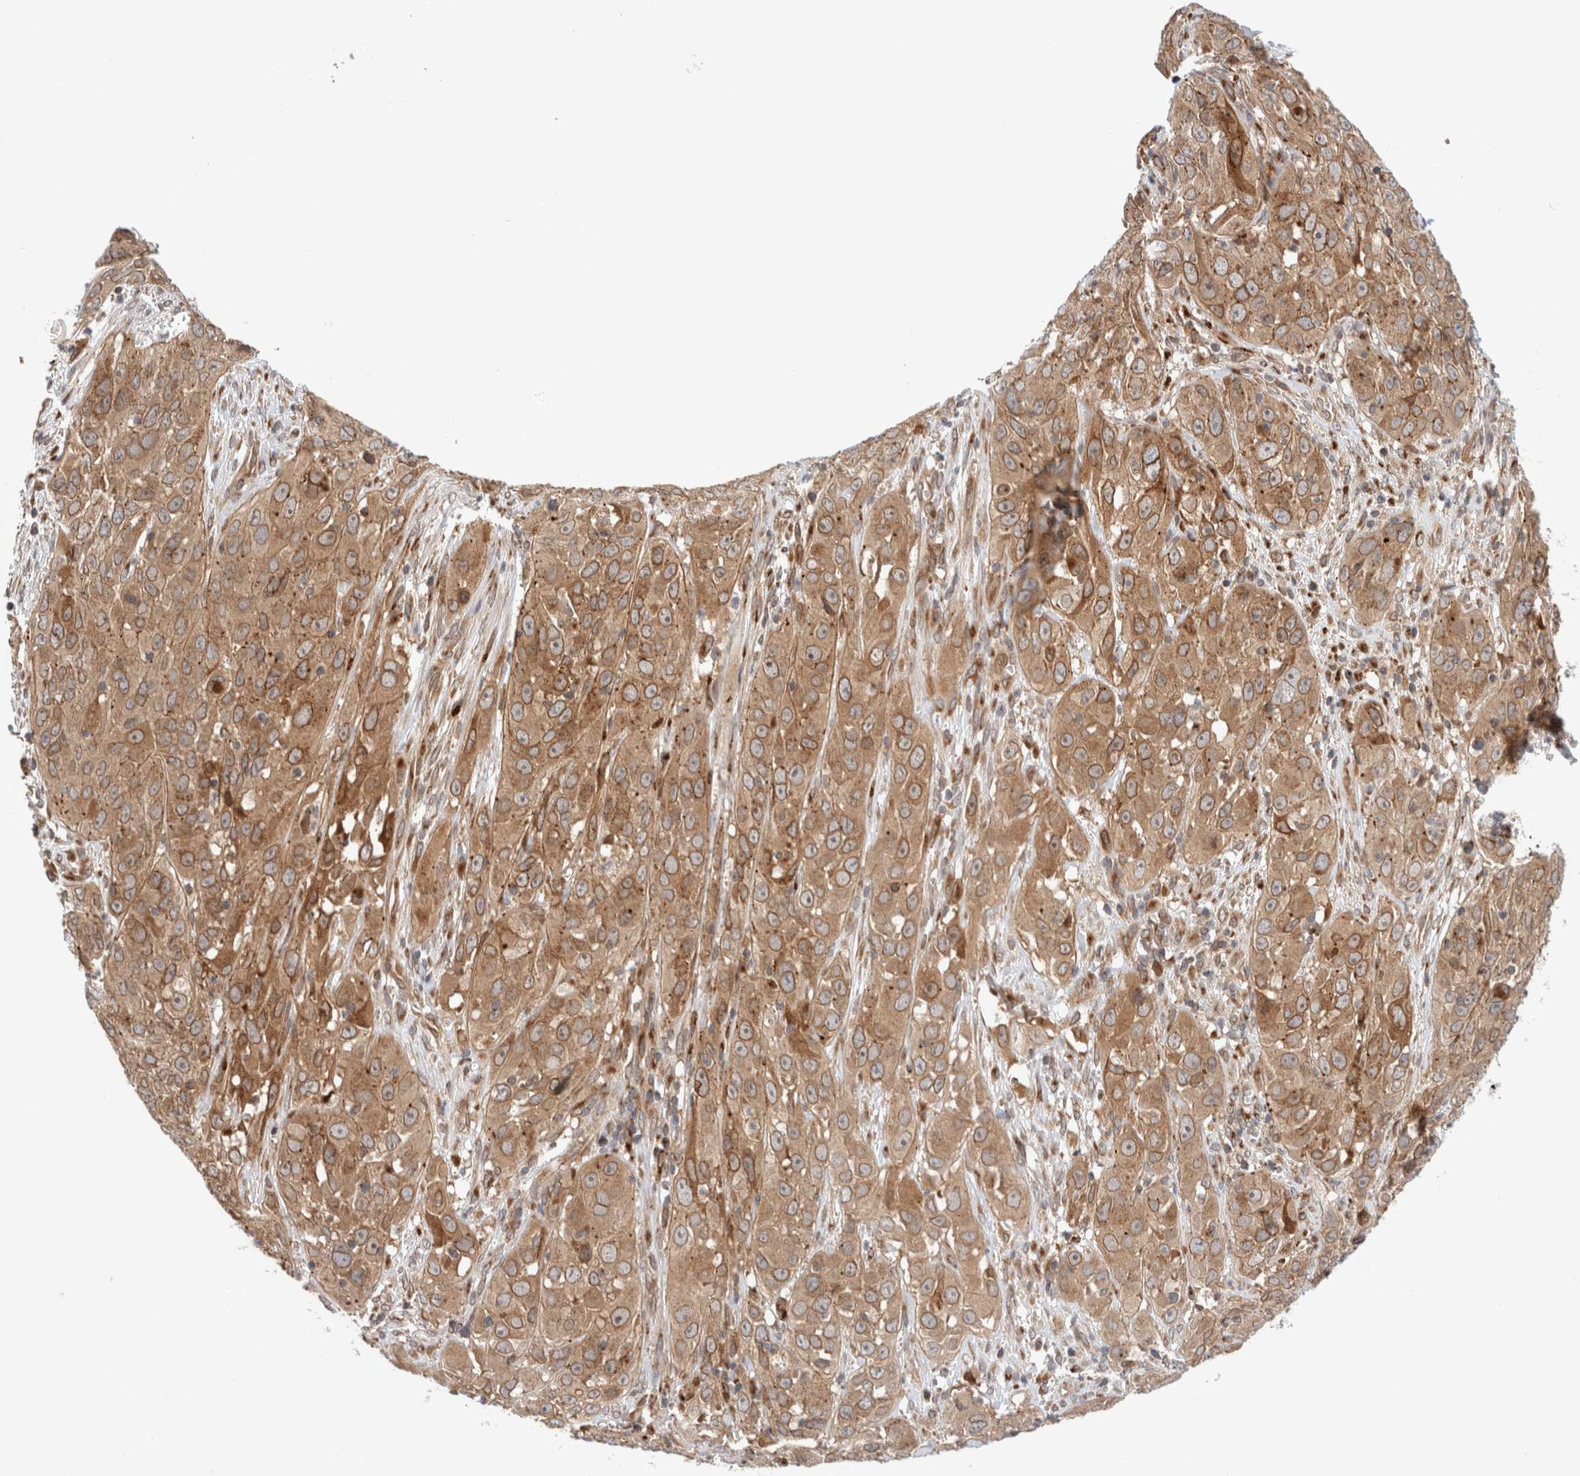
{"staining": {"intensity": "moderate", "quantity": ">75%", "location": "cytoplasmic/membranous"}, "tissue": "cervical cancer", "cell_type": "Tumor cells", "image_type": "cancer", "snomed": [{"axis": "morphology", "description": "Squamous cell carcinoma, NOS"}, {"axis": "topography", "description": "Cervix"}], "caption": "Immunohistochemistry (DAB (3,3'-diaminobenzidine)) staining of cervical cancer (squamous cell carcinoma) displays moderate cytoplasmic/membranous protein positivity in approximately >75% of tumor cells.", "gene": "GCN1", "patient": {"sex": "female", "age": 32}}